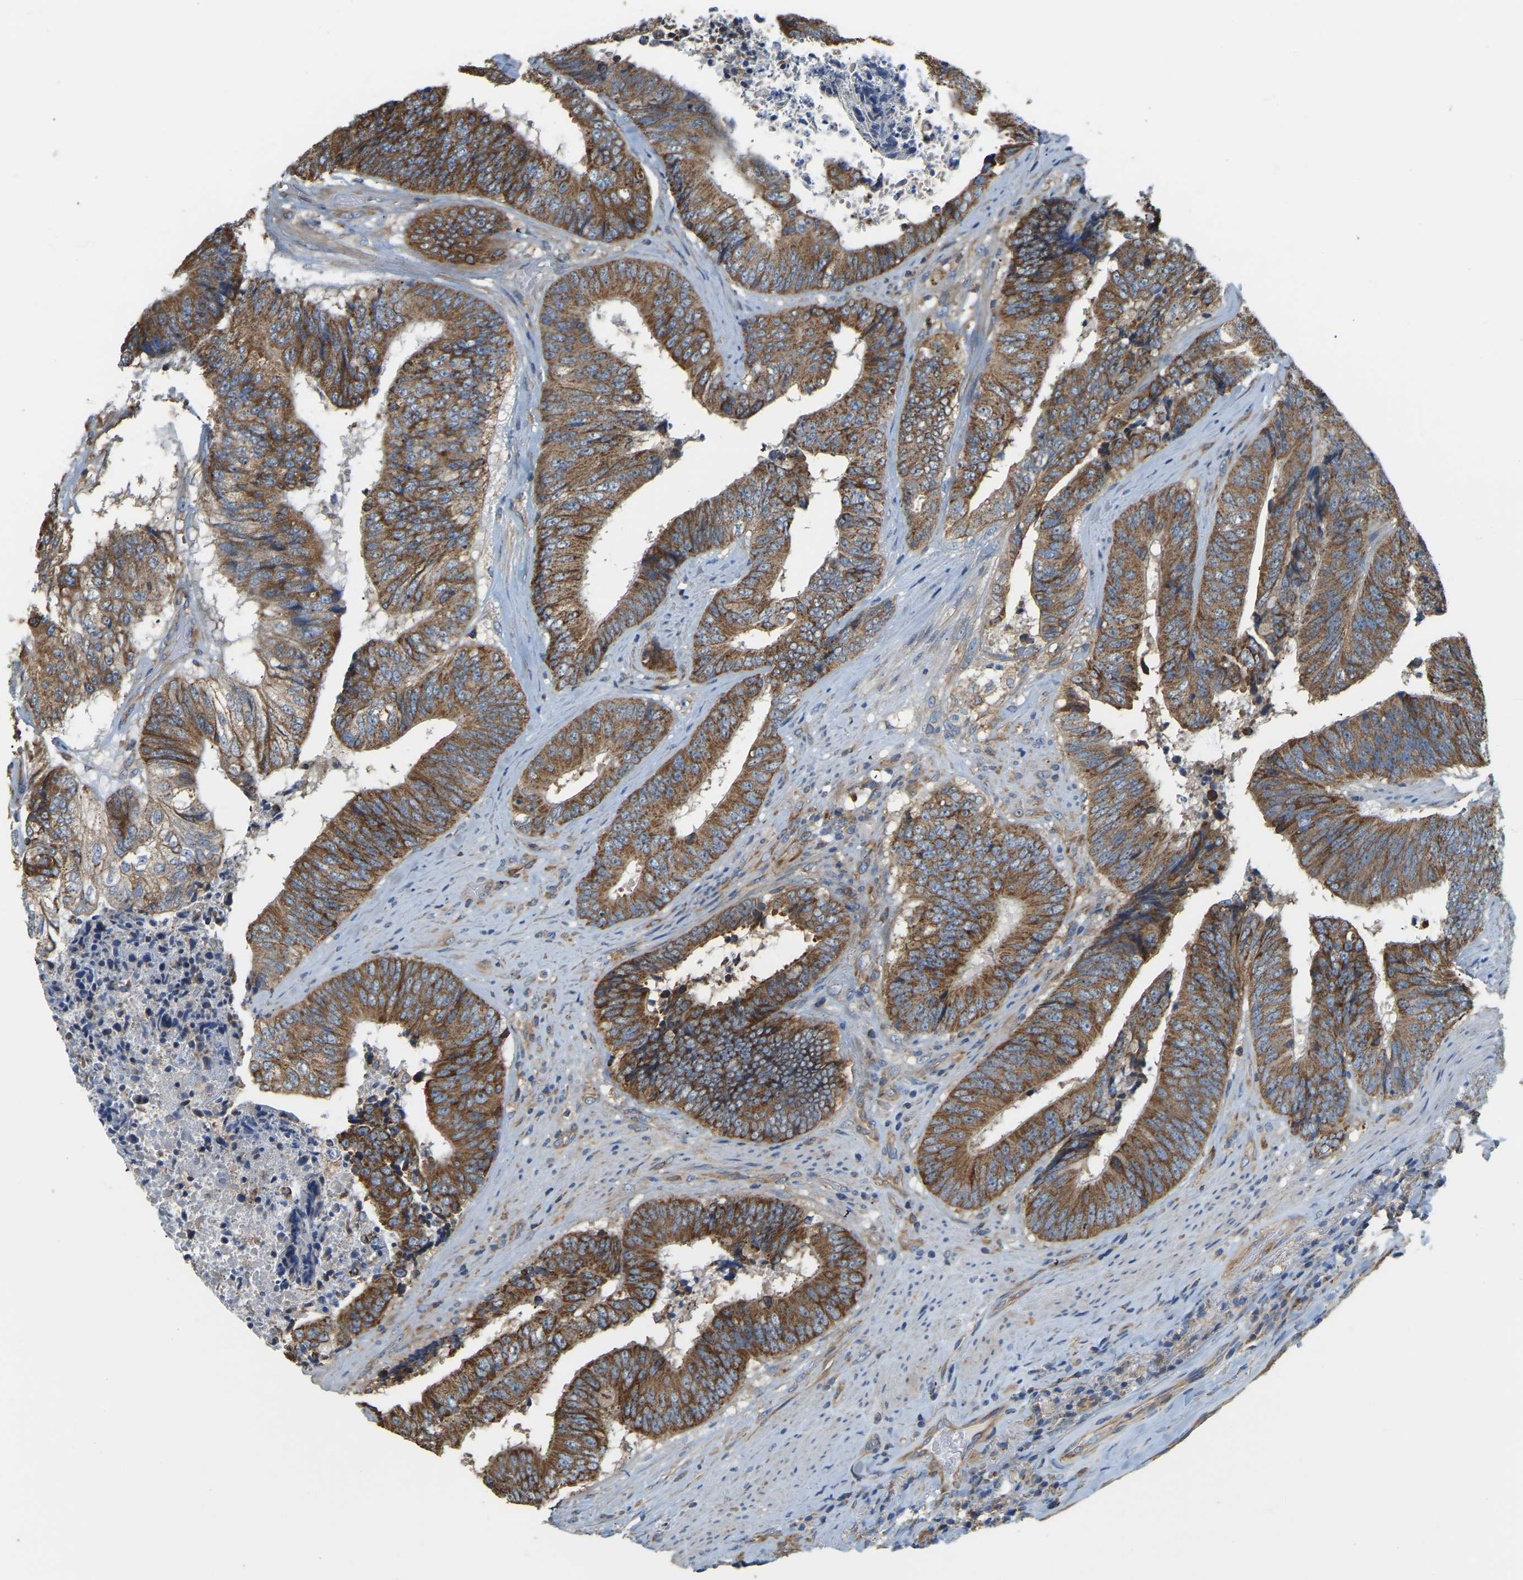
{"staining": {"intensity": "strong", "quantity": ">75%", "location": "cytoplasmic/membranous"}, "tissue": "colorectal cancer", "cell_type": "Tumor cells", "image_type": "cancer", "snomed": [{"axis": "morphology", "description": "Adenocarcinoma, NOS"}, {"axis": "topography", "description": "Rectum"}], "caption": "Protein expression analysis of colorectal adenocarcinoma demonstrates strong cytoplasmic/membranous positivity in approximately >75% of tumor cells.", "gene": "AHNAK", "patient": {"sex": "male", "age": 72}}